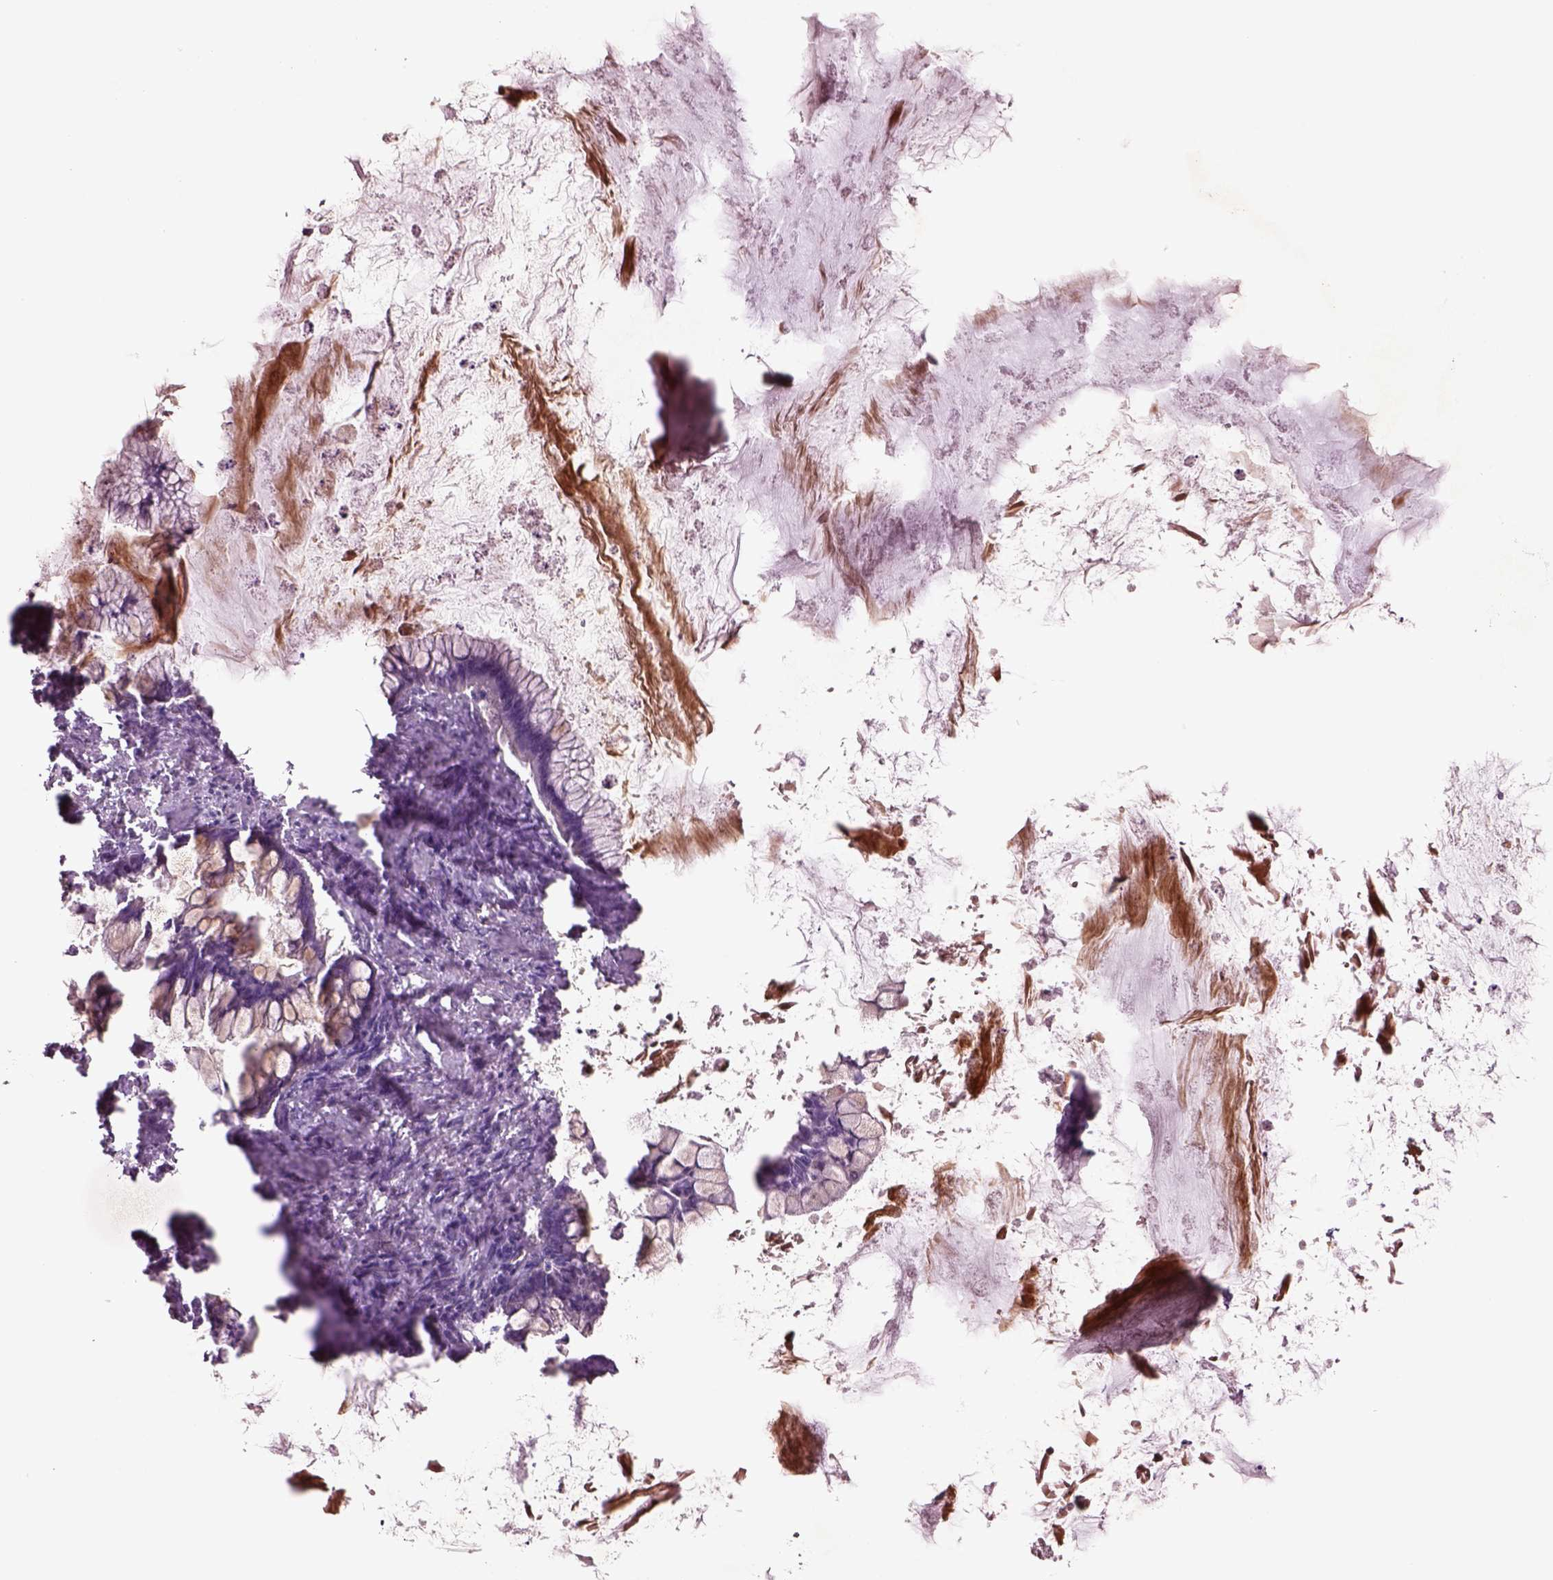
{"staining": {"intensity": "negative", "quantity": "none", "location": "none"}, "tissue": "ovarian cancer", "cell_type": "Tumor cells", "image_type": "cancer", "snomed": [{"axis": "morphology", "description": "Cystadenocarcinoma, mucinous, NOS"}, {"axis": "topography", "description": "Ovary"}], "caption": "Immunohistochemistry (IHC) photomicrograph of human ovarian cancer stained for a protein (brown), which demonstrates no staining in tumor cells.", "gene": "DUOXA2", "patient": {"sex": "female", "age": 67}}